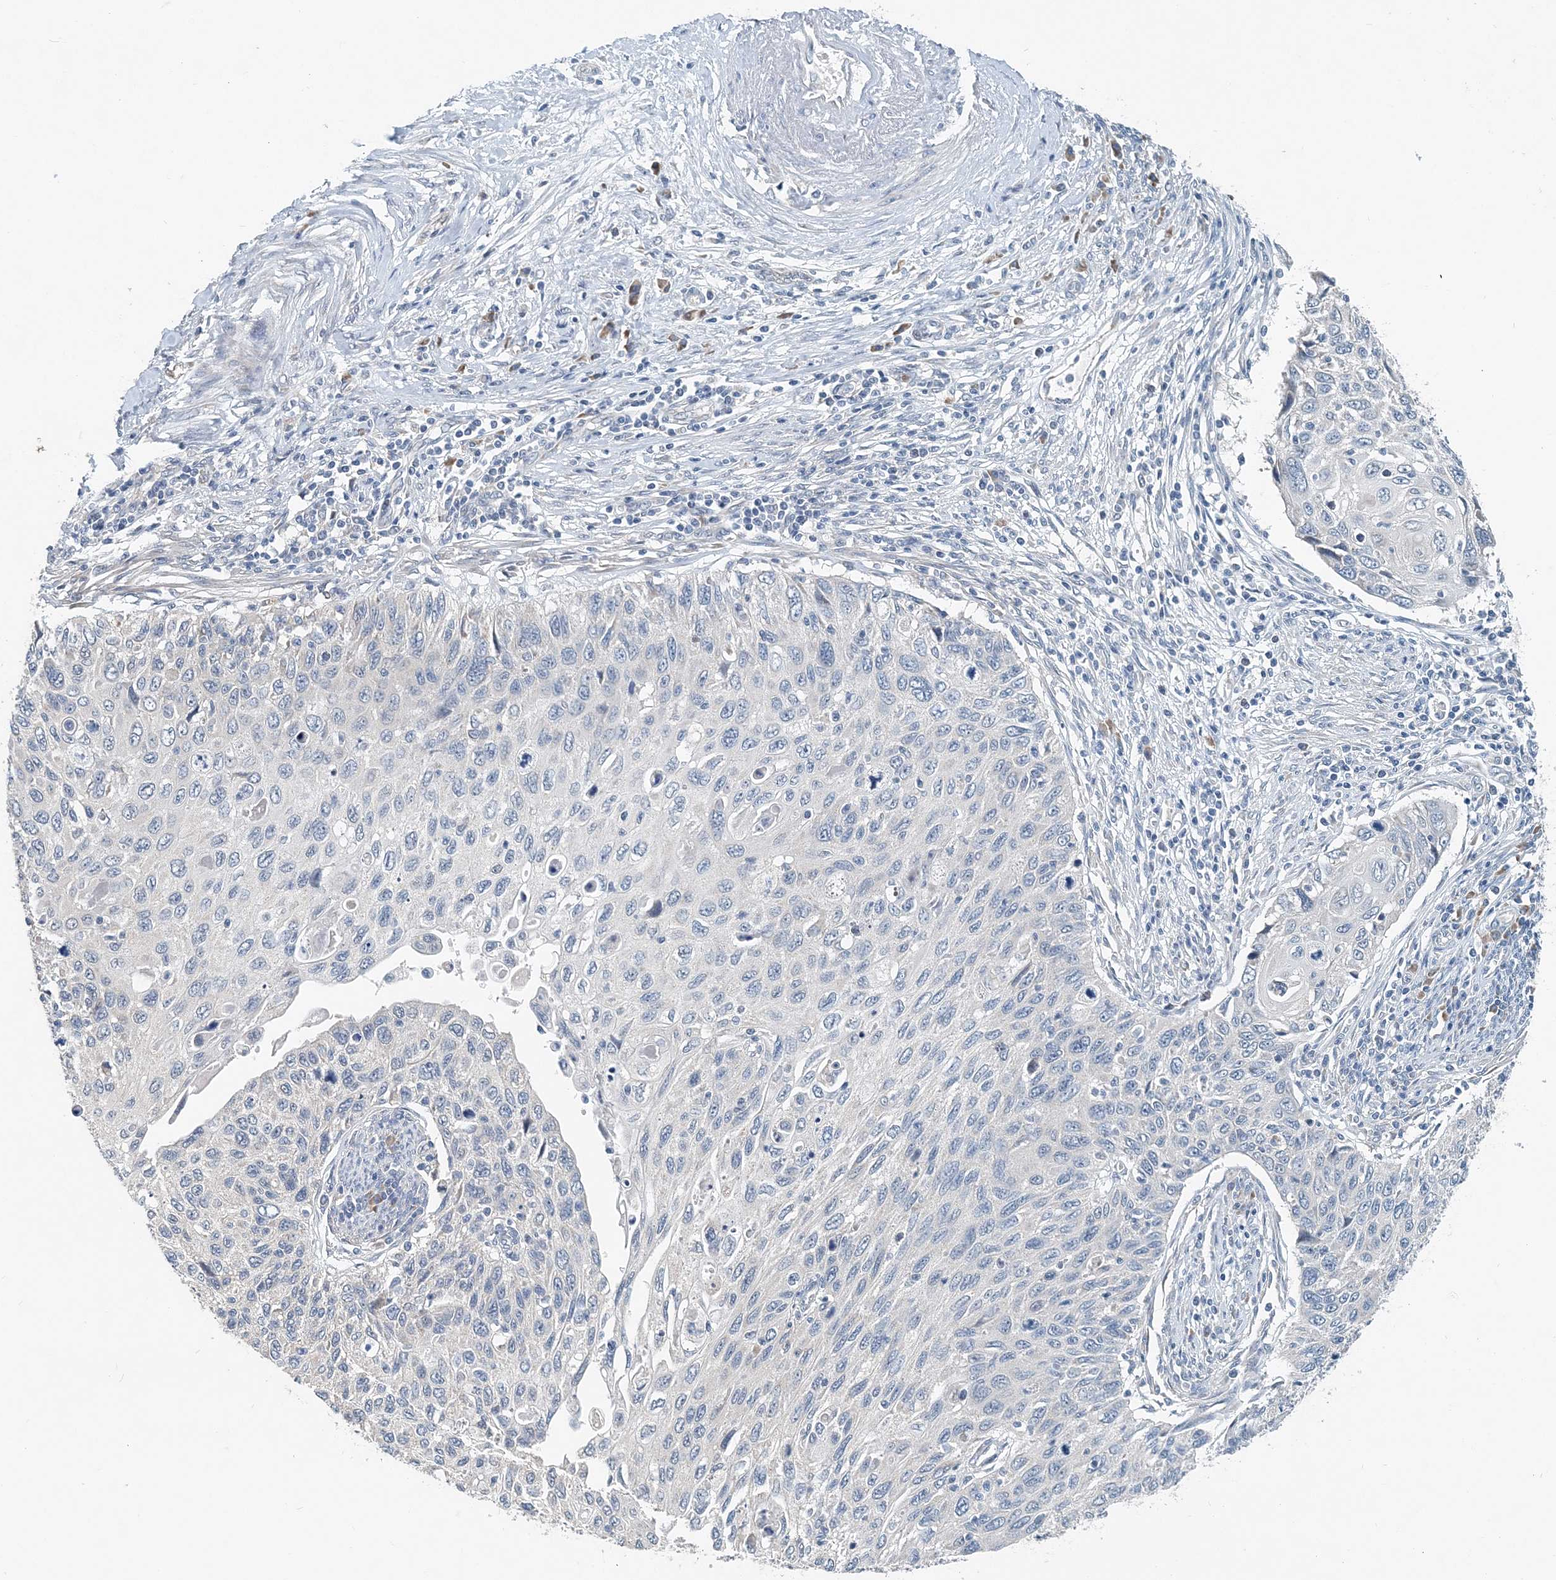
{"staining": {"intensity": "negative", "quantity": "none", "location": "none"}, "tissue": "cervical cancer", "cell_type": "Tumor cells", "image_type": "cancer", "snomed": [{"axis": "morphology", "description": "Squamous cell carcinoma, NOS"}, {"axis": "topography", "description": "Cervix"}], "caption": "Tumor cells are negative for protein expression in human squamous cell carcinoma (cervical). (Stains: DAB immunohistochemistry (IHC) with hematoxylin counter stain, Microscopy: brightfield microscopy at high magnification).", "gene": "EEF1A2", "patient": {"sex": "female", "age": 70}}